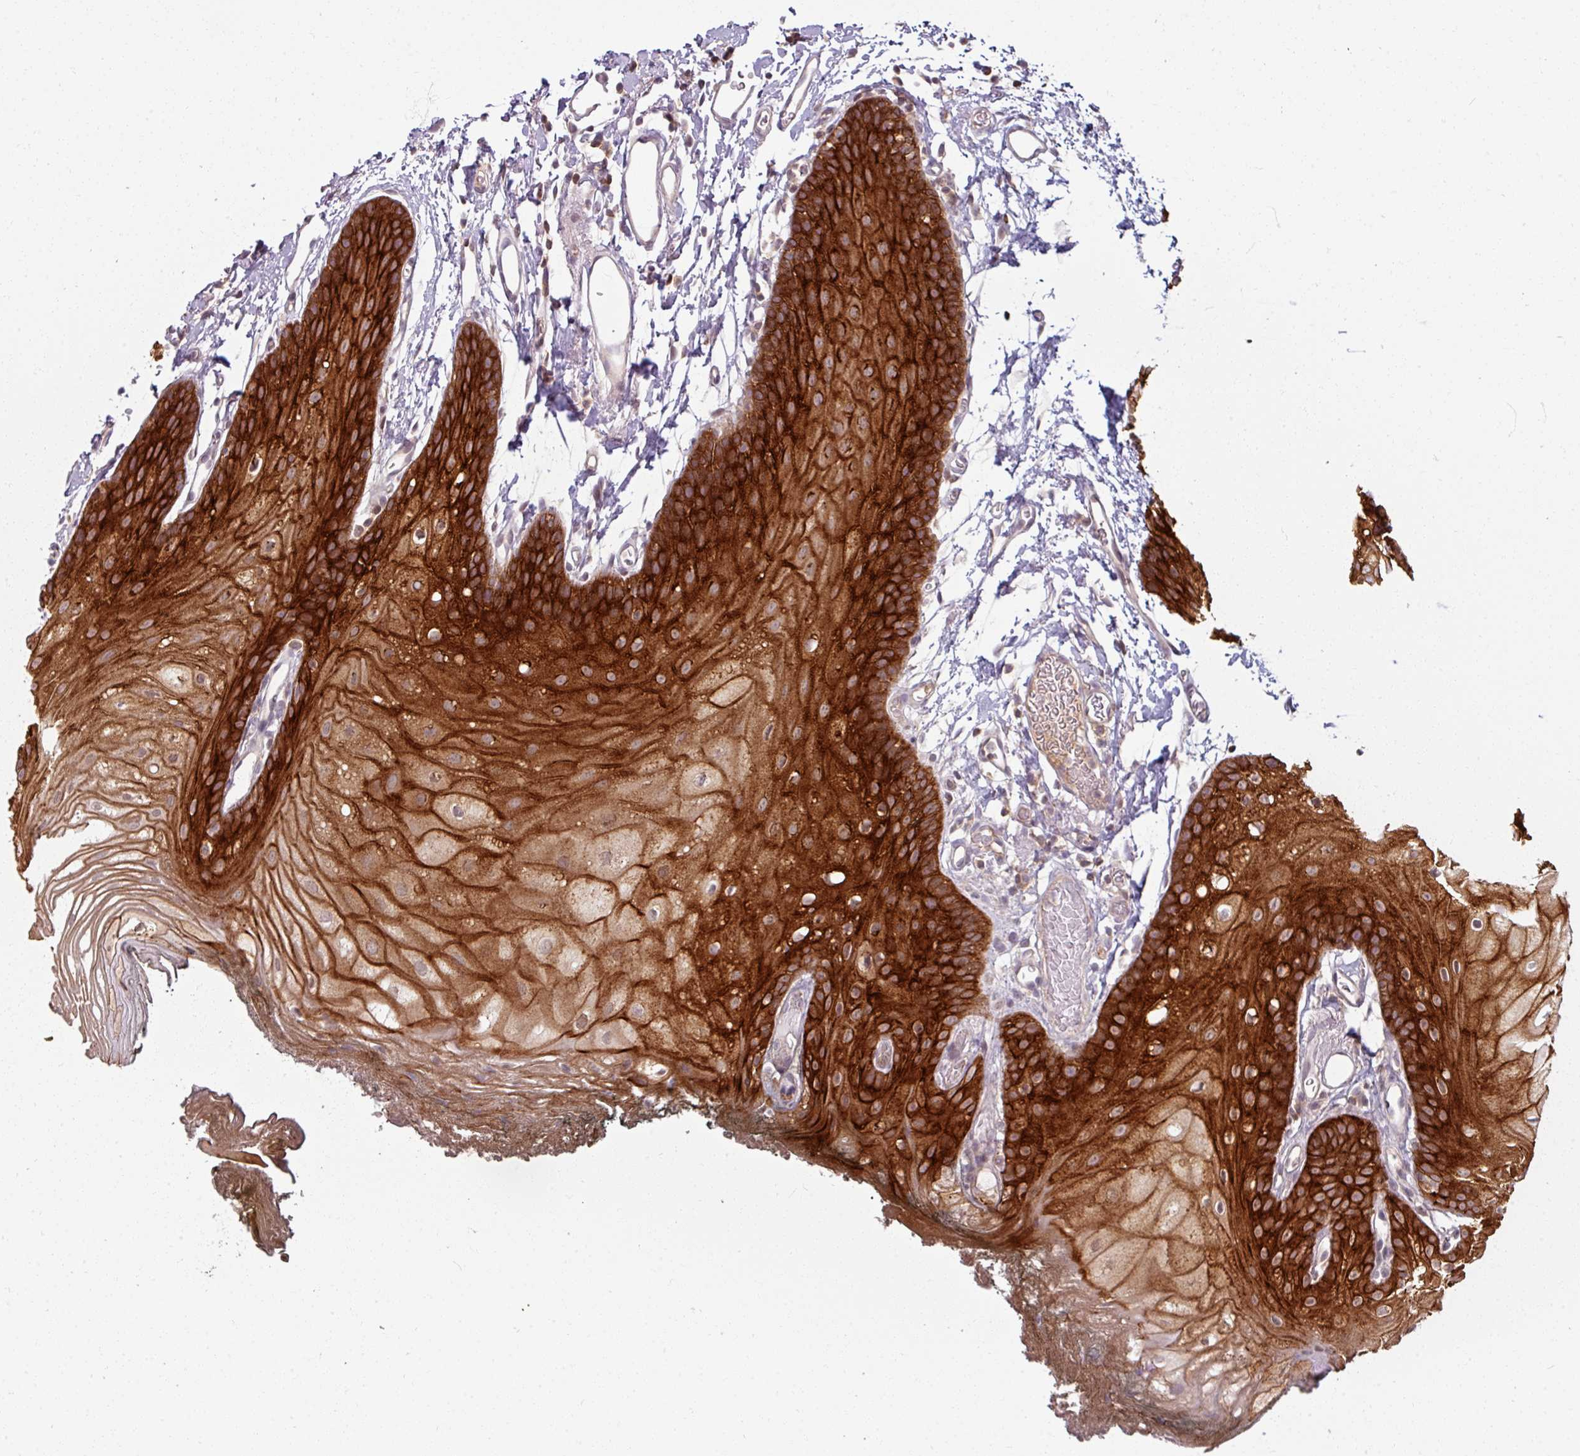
{"staining": {"intensity": "strong", "quantity": ">75%", "location": "cytoplasmic/membranous"}, "tissue": "oral mucosa", "cell_type": "Squamous epithelial cells", "image_type": "normal", "snomed": [{"axis": "morphology", "description": "Normal tissue, NOS"}, {"axis": "morphology", "description": "Squamous cell carcinoma, NOS"}, {"axis": "topography", "description": "Oral tissue"}, {"axis": "topography", "description": "Head-Neck"}], "caption": "Oral mucosa stained with immunohistochemistry shows strong cytoplasmic/membranous positivity in approximately >75% of squamous epithelial cells.", "gene": "TUSC3", "patient": {"sex": "female", "age": 81}}